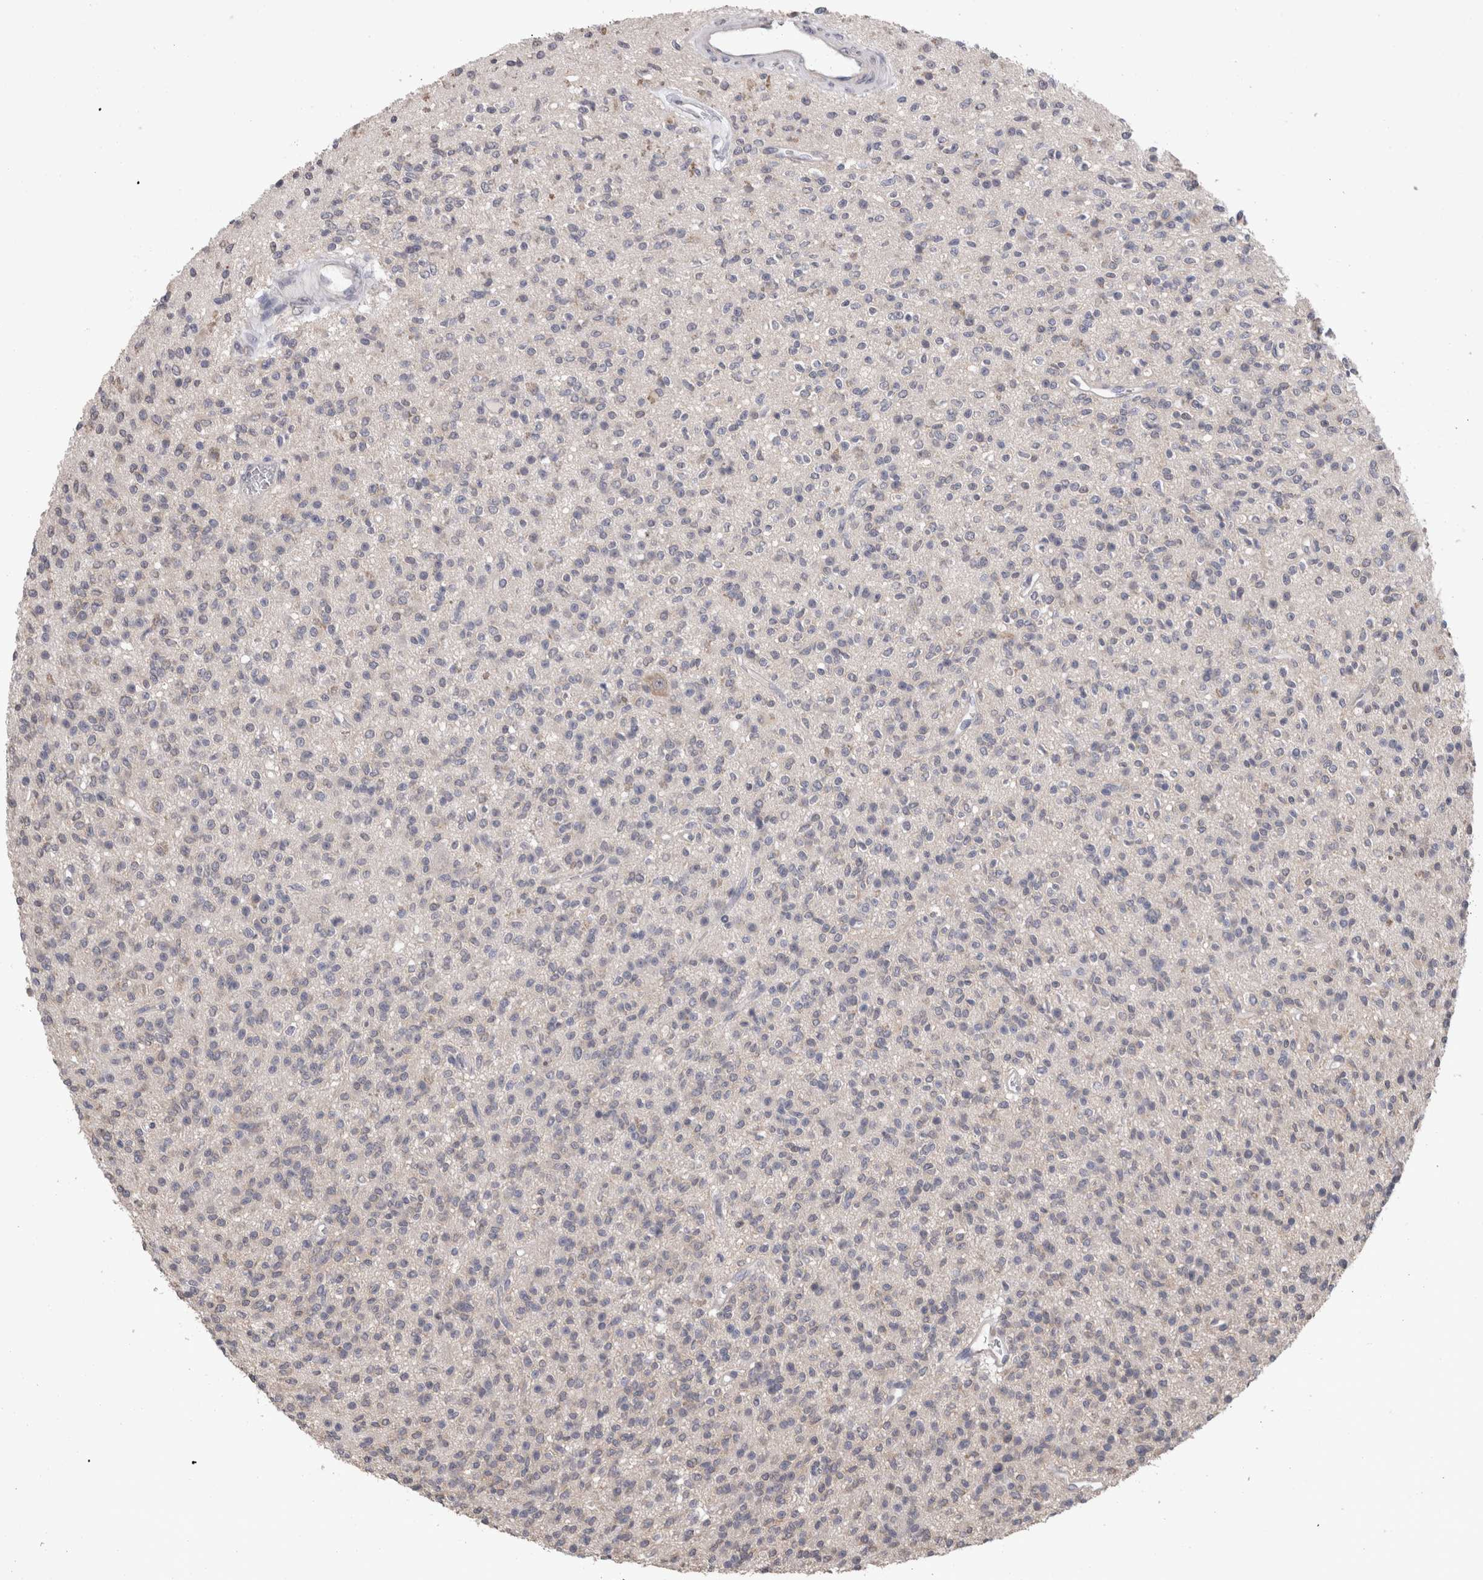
{"staining": {"intensity": "negative", "quantity": "none", "location": "none"}, "tissue": "glioma", "cell_type": "Tumor cells", "image_type": "cancer", "snomed": [{"axis": "morphology", "description": "Glioma, malignant, High grade"}, {"axis": "topography", "description": "Brain"}], "caption": "IHC image of neoplastic tissue: malignant high-grade glioma stained with DAB shows no significant protein positivity in tumor cells.", "gene": "FHOD3", "patient": {"sex": "male", "age": 34}}